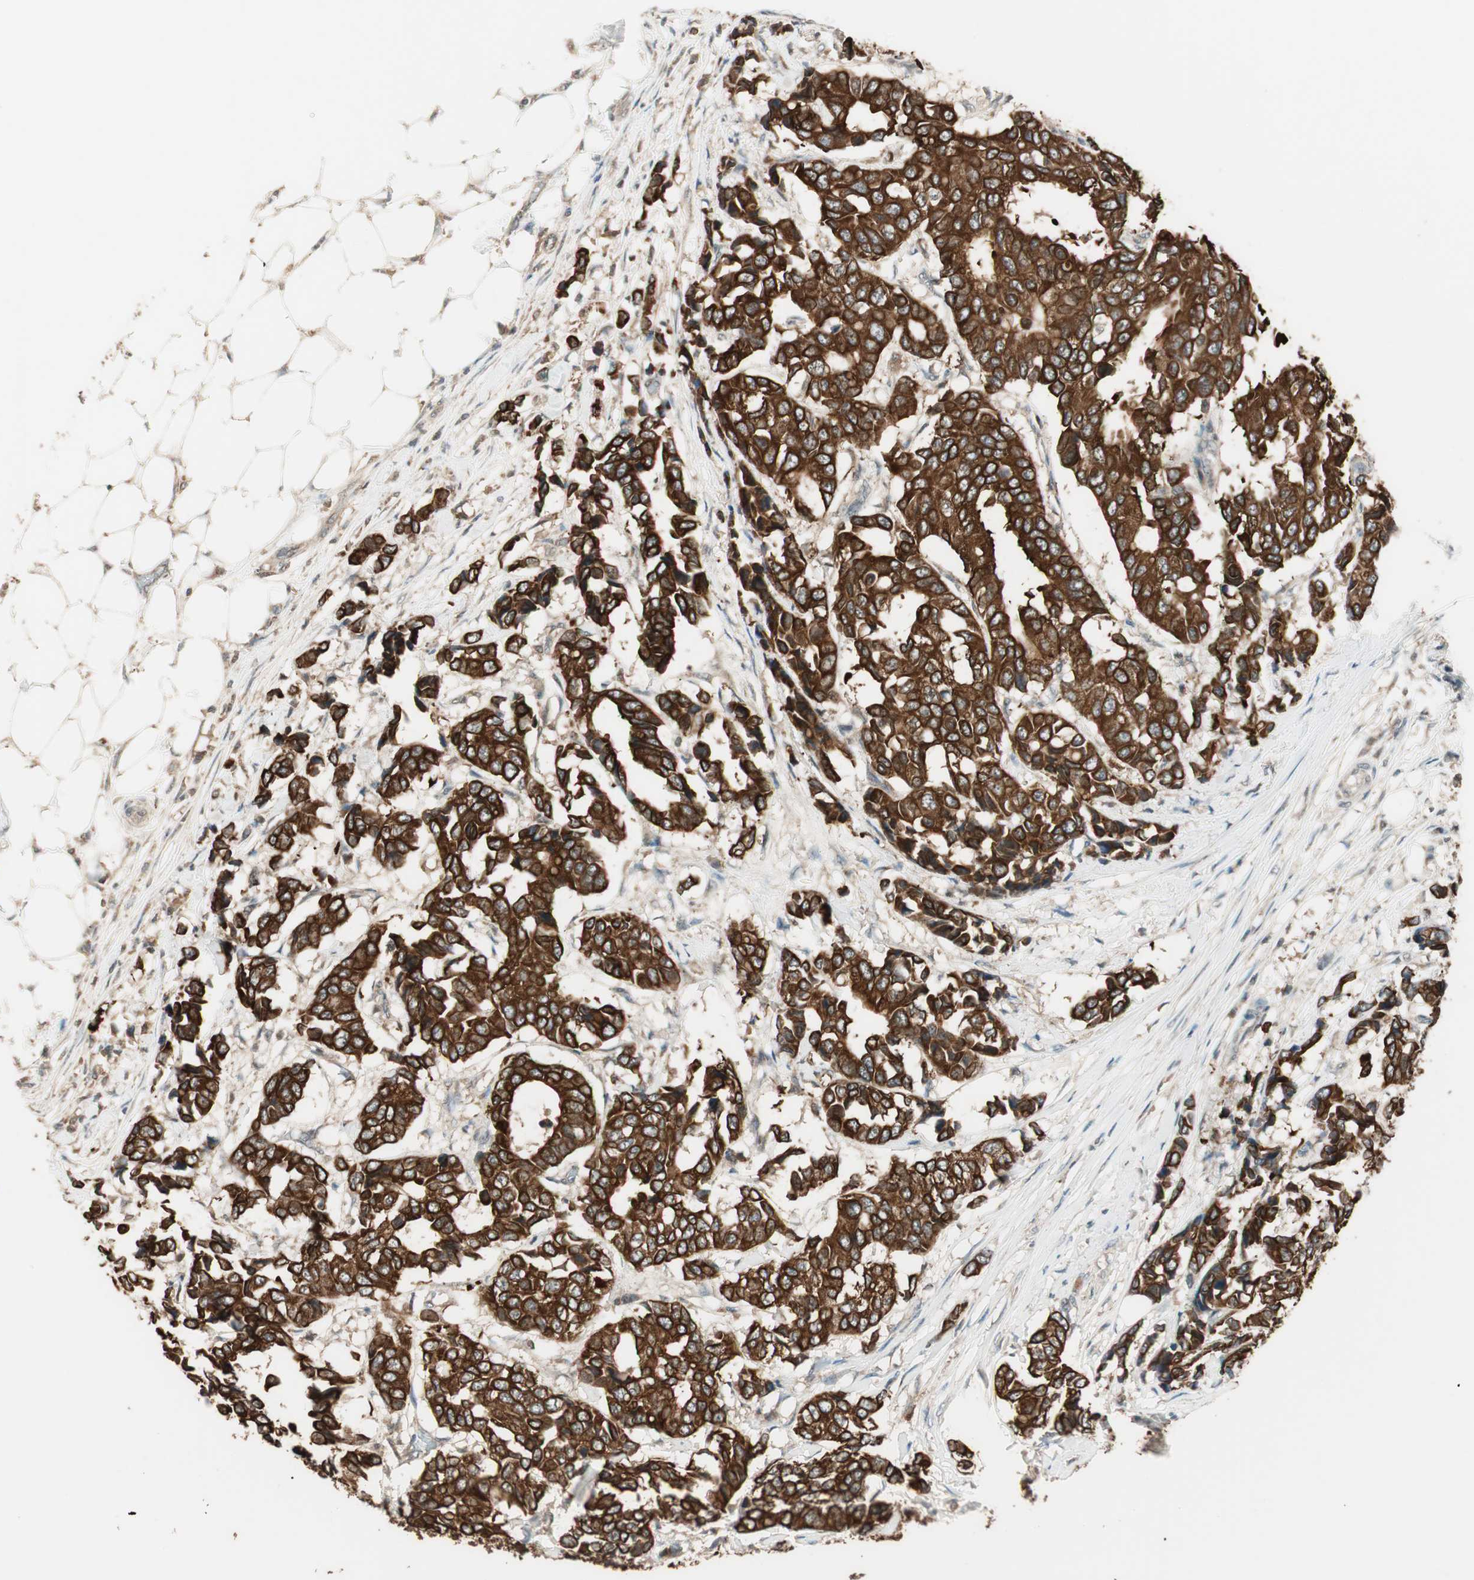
{"staining": {"intensity": "strong", "quantity": ">75%", "location": "cytoplasmic/membranous"}, "tissue": "breast cancer", "cell_type": "Tumor cells", "image_type": "cancer", "snomed": [{"axis": "morphology", "description": "Duct carcinoma"}, {"axis": "topography", "description": "Breast"}], "caption": "This histopathology image shows immunohistochemistry (IHC) staining of breast cancer (infiltrating ductal carcinoma), with high strong cytoplasmic/membranous expression in approximately >75% of tumor cells.", "gene": "TRIM21", "patient": {"sex": "female", "age": 87}}